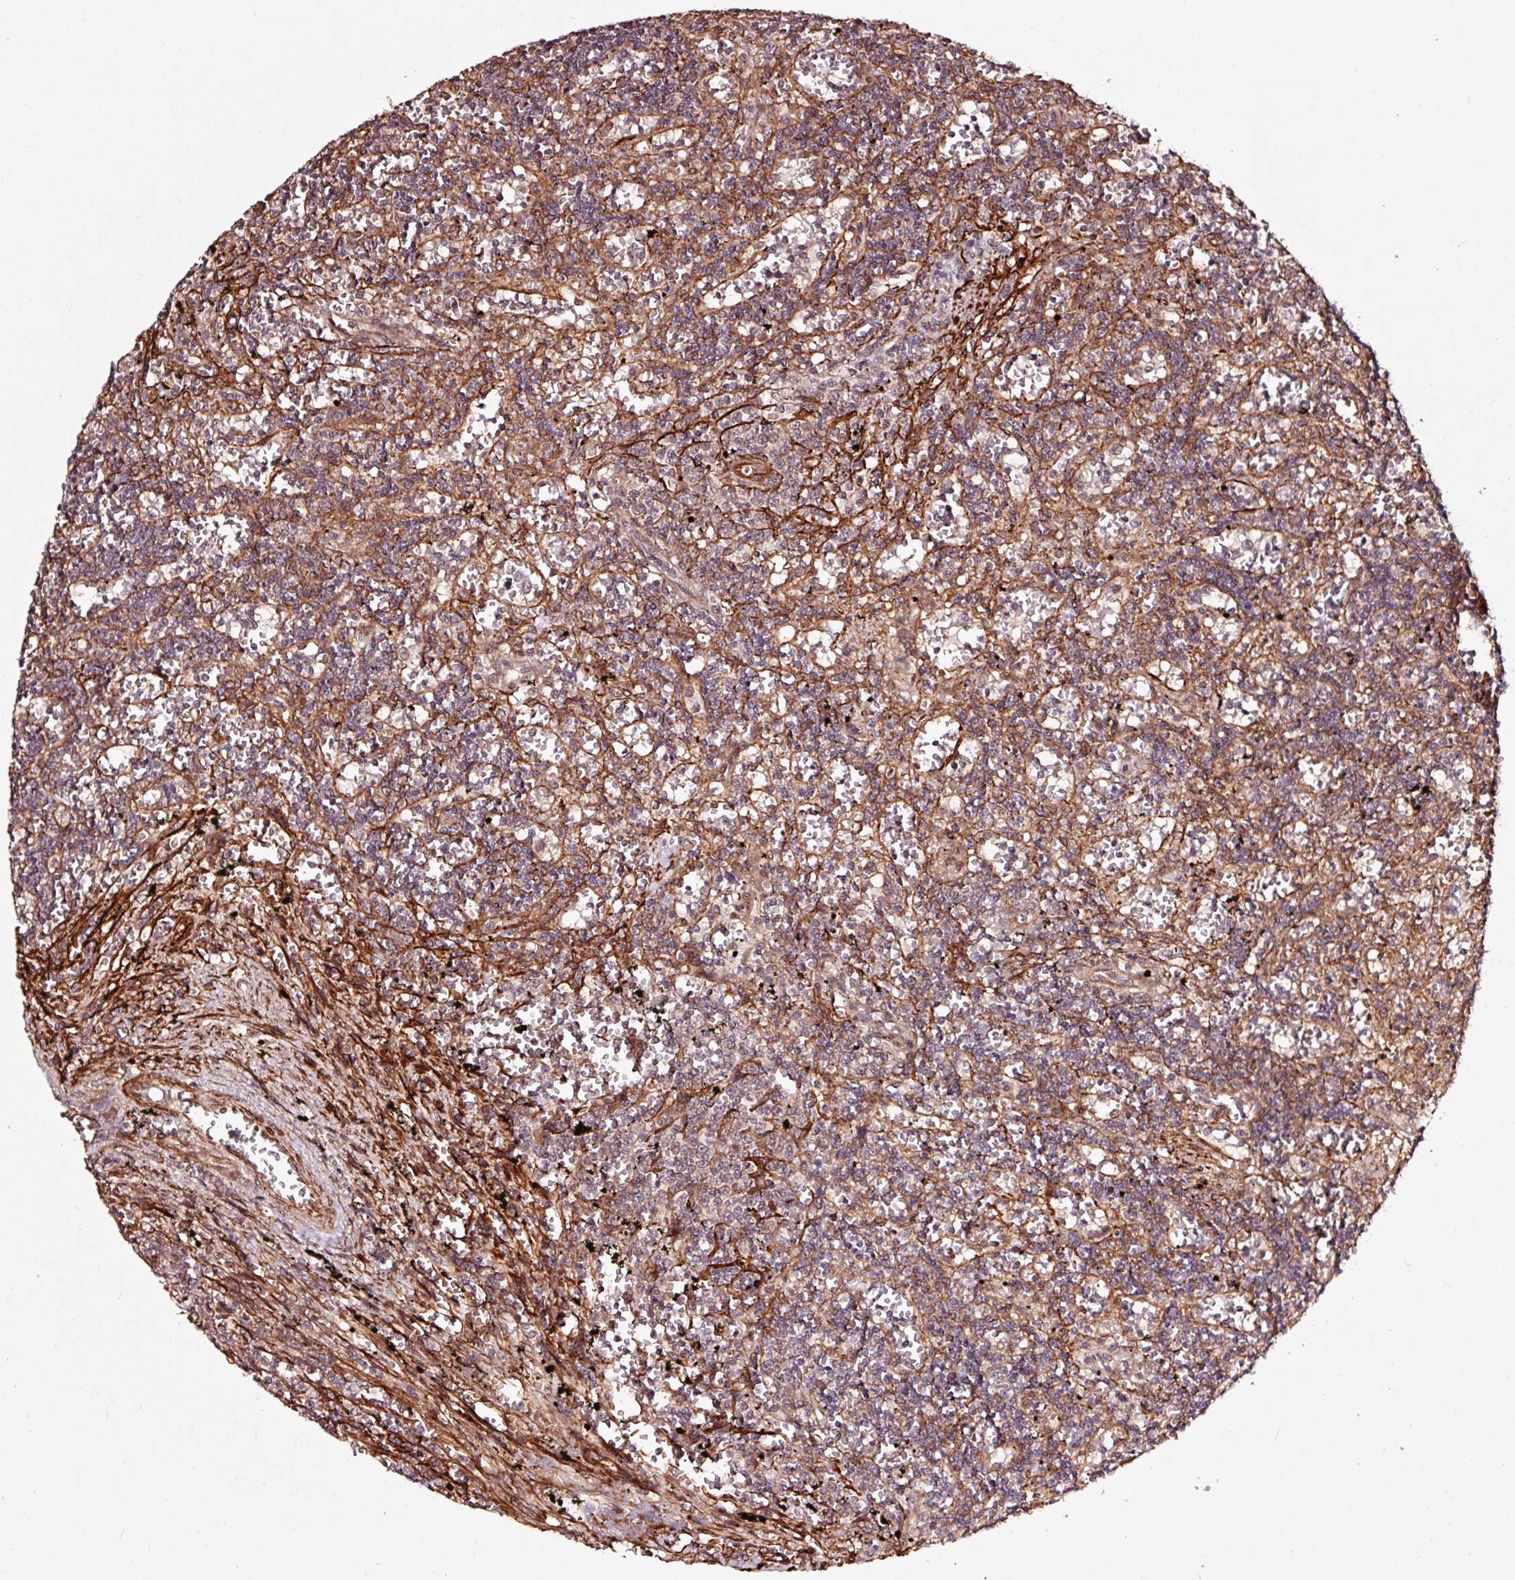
{"staining": {"intensity": "negative", "quantity": "none", "location": "none"}, "tissue": "lymphoma", "cell_type": "Tumor cells", "image_type": "cancer", "snomed": [{"axis": "morphology", "description": "Malignant lymphoma, non-Hodgkin's type, Low grade"}, {"axis": "topography", "description": "Spleen"}], "caption": "The histopathology image exhibits no significant staining in tumor cells of lymphoma.", "gene": "TPM1", "patient": {"sex": "male", "age": 60}}